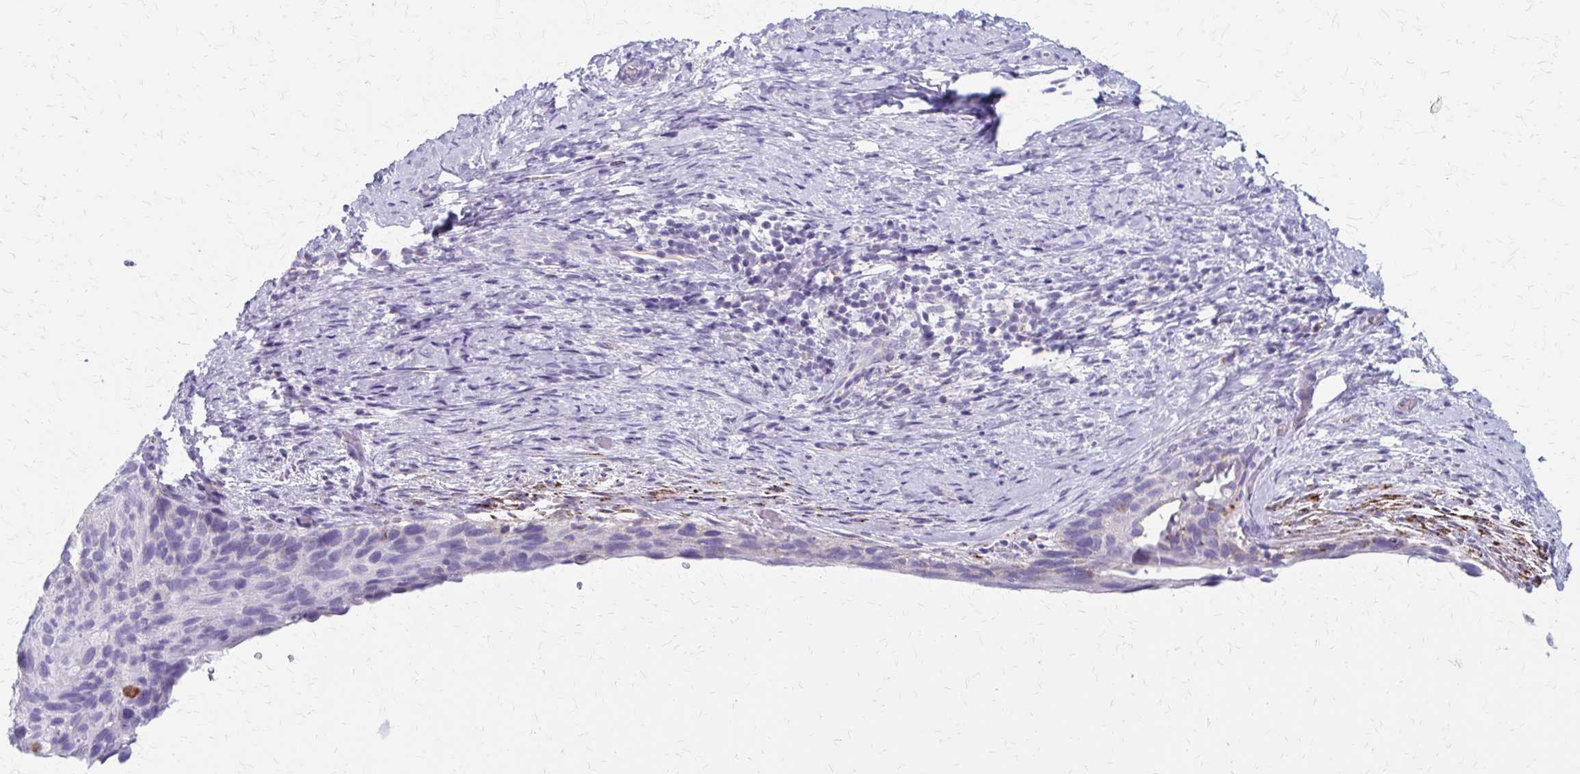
{"staining": {"intensity": "negative", "quantity": "none", "location": "none"}, "tissue": "cervical cancer", "cell_type": "Tumor cells", "image_type": "cancer", "snomed": [{"axis": "morphology", "description": "Squamous cell carcinoma, NOS"}, {"axis": "topography", "description": "Cervix"}], "caption": "An immunohistochemistry (IHC) image of squamous cell carcinoma (cervical) is shown. There is no staining in tumor cells of squamous cell carcinoma (cervical).", "gene": "ZSCAN5B", "patient": {"sex": "female", "age": 80}}